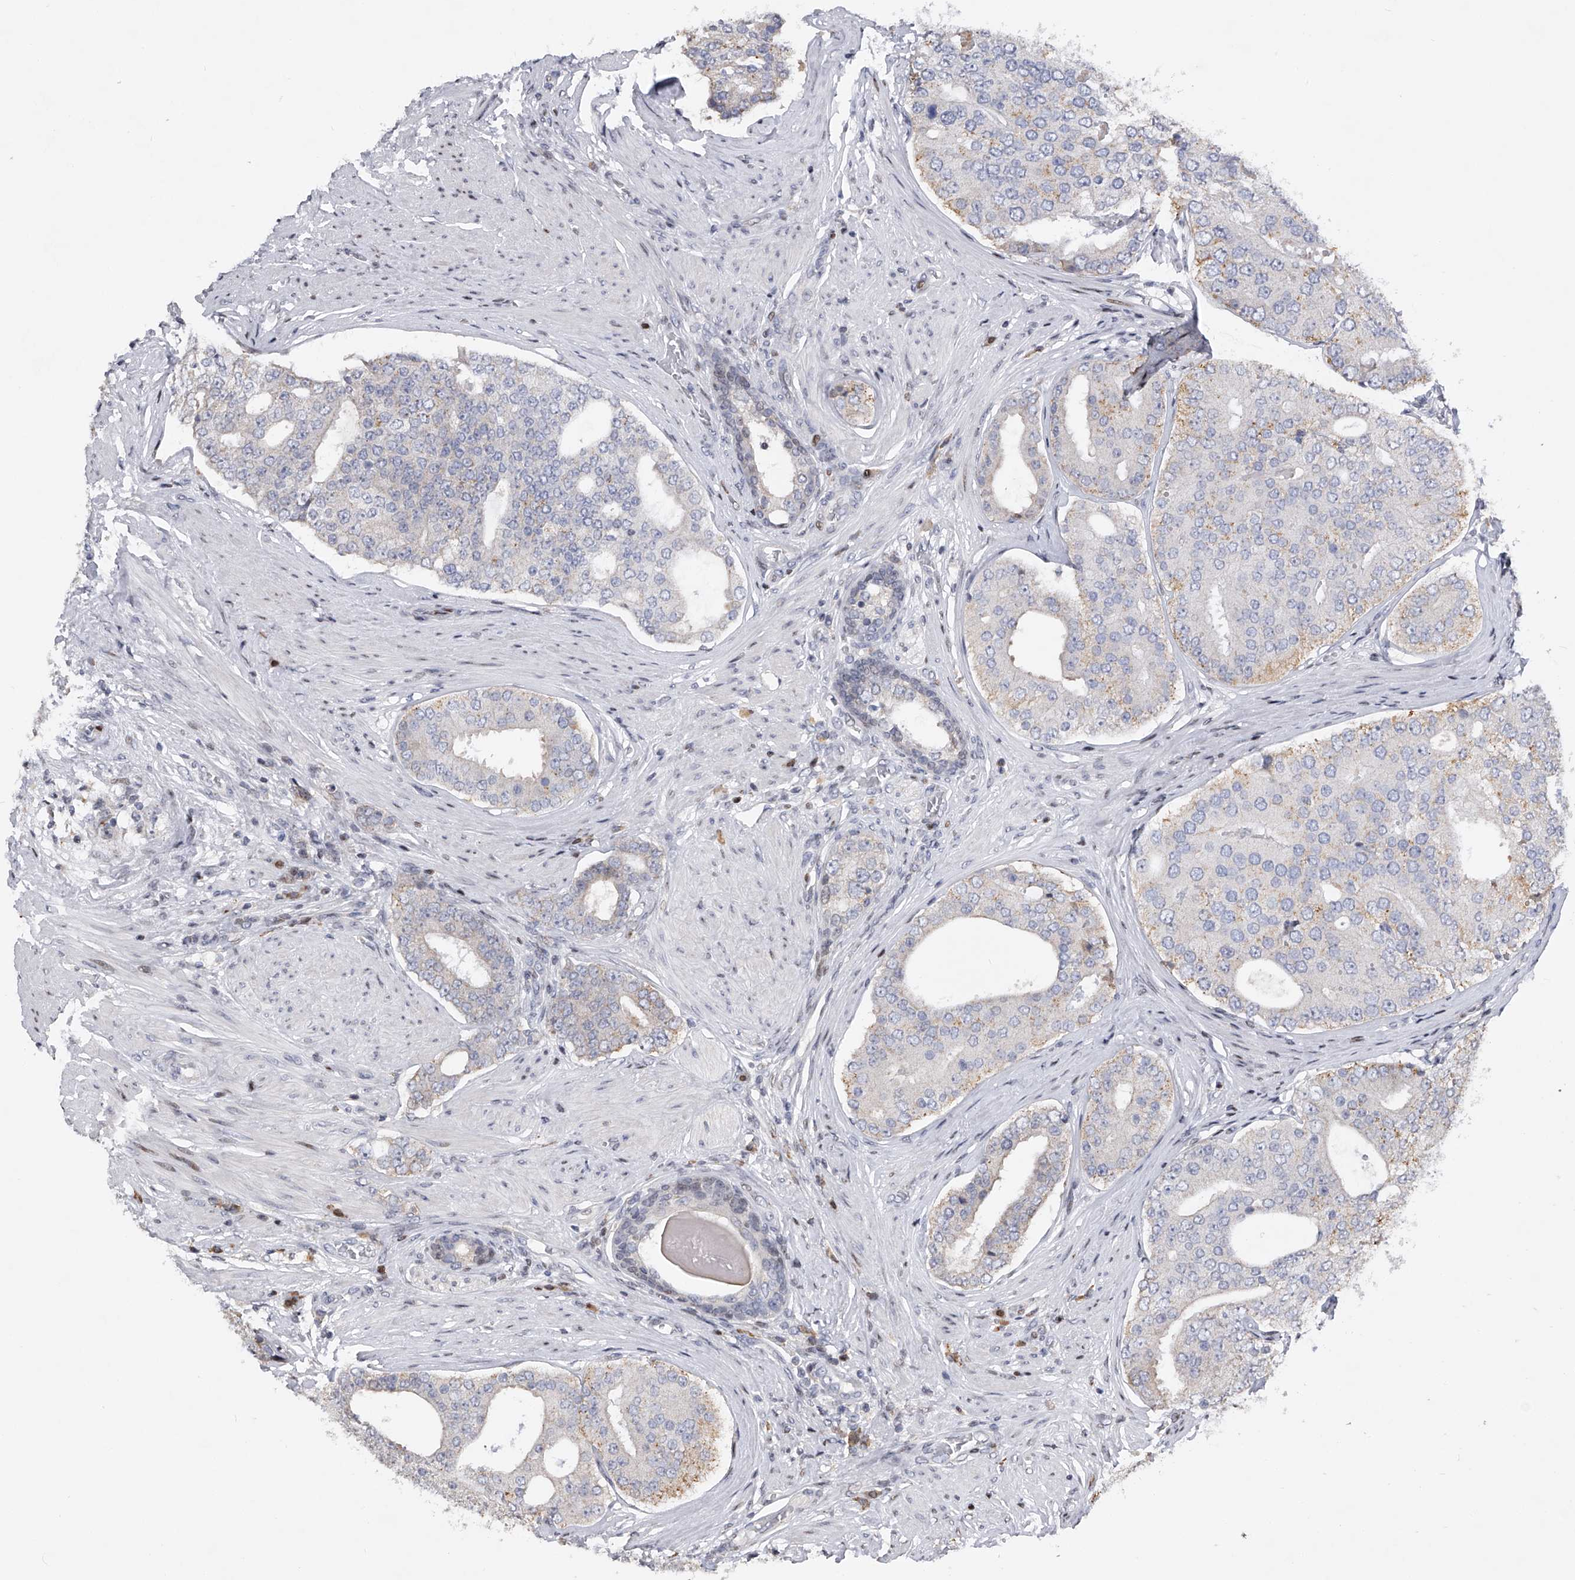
{"staining": {"intensity": "negative", "quantity": "none", "location": "none"}, "tissue": "prostate cancer", "cell_type": "Tumor cells", "image_type": "cancer", "snomed": [{"axis": "morphology", "description": "Adenocarcinoma, High grade"}, {"axis": "topography", "description": "Prostate"}], "caption": "DAB immunohistochemical staining of human prostate cancer shows no significant expression in tumor cells.", "gene": "RWDD2A", "patient": {"sex": "male", "age": 56}}